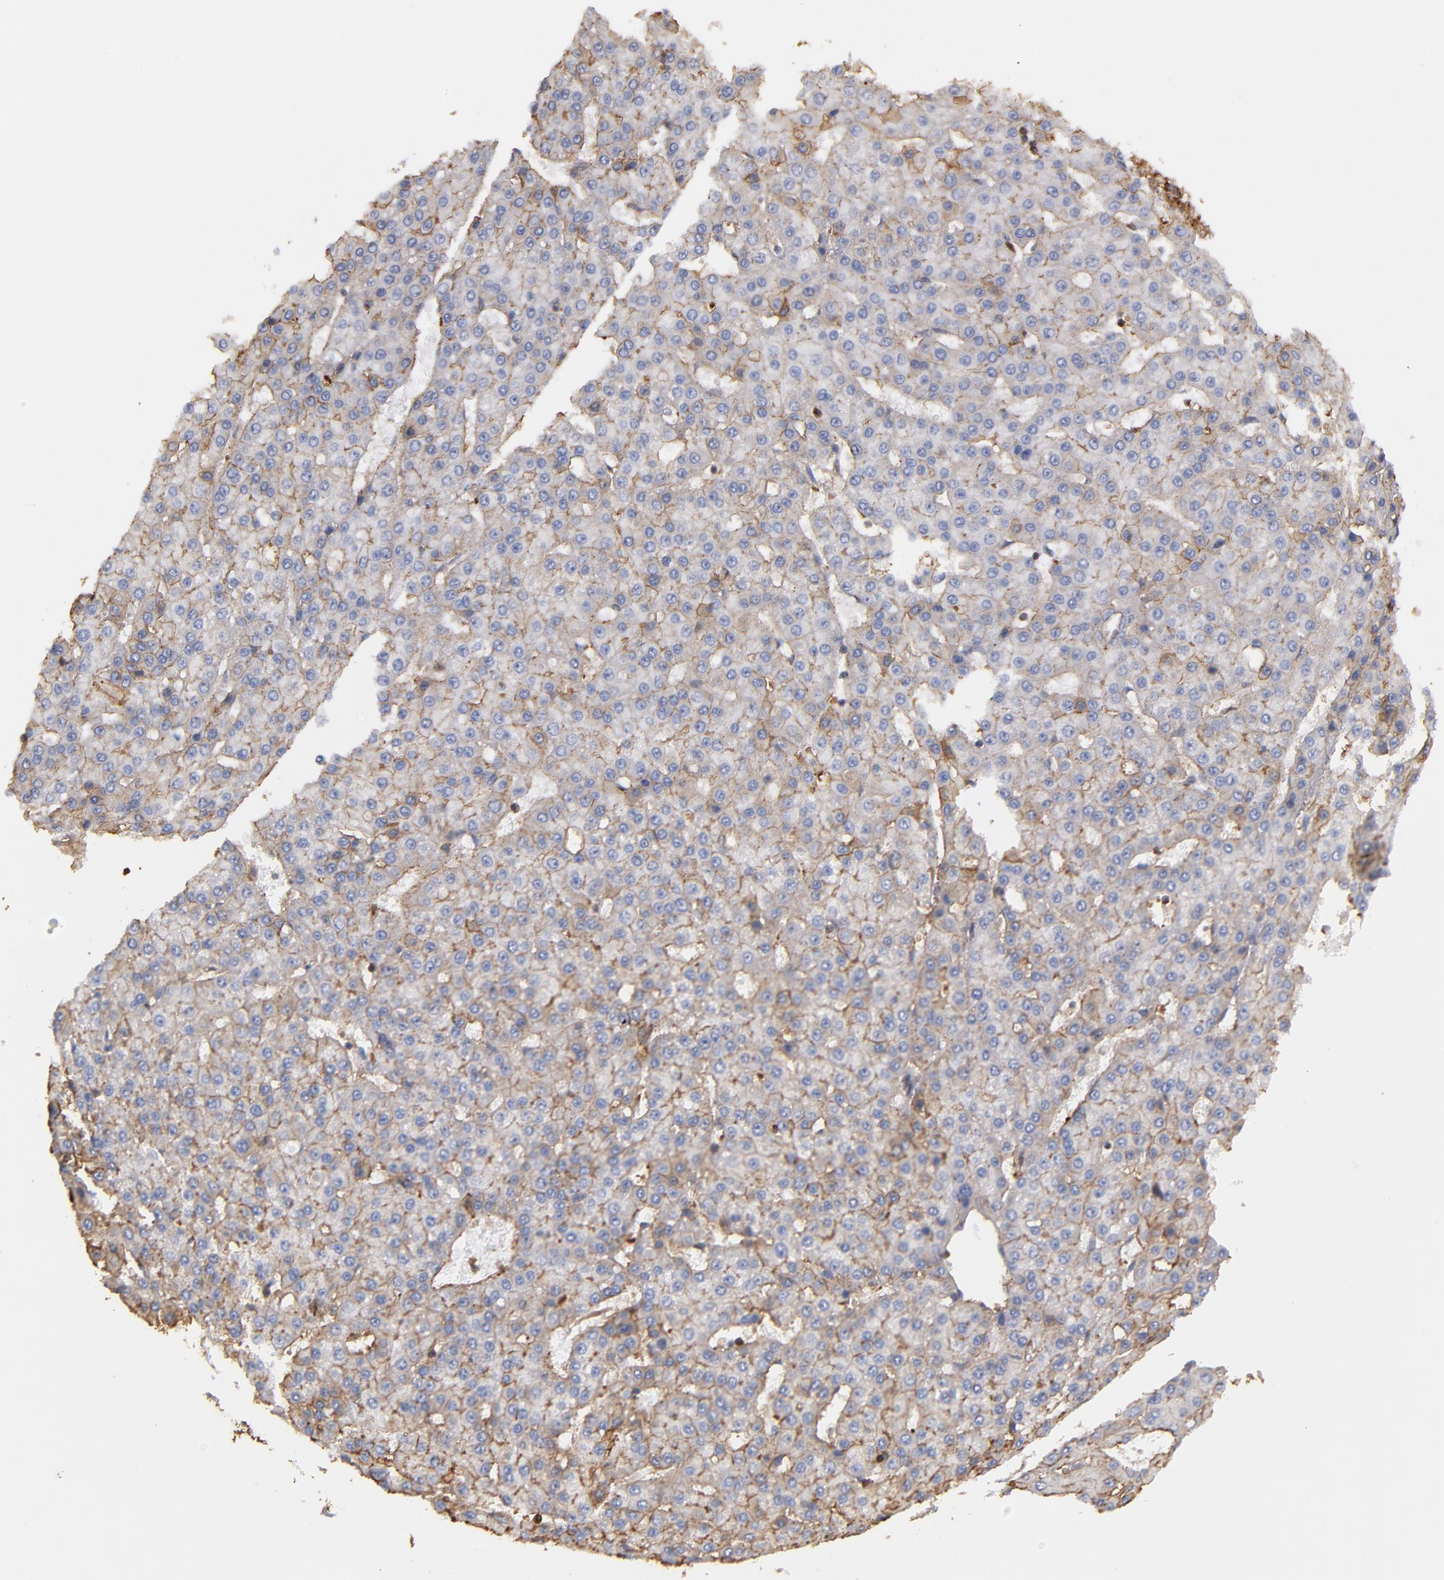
{"staining": {"intensity": "weak", "quantity": ">75%", "location": "cytoplasmic/membranous"}, "tissue": "liver cancer", "cell_type": "Tumor cells", "image_type": "cancer", "snomed": [{"axis": "morphology", "description": "Carcinoma, Hepatocellular, NOS"}, {"axis": "topography", "description": "Liver"}], "caption": "This is an image of immunohistochemistry staining of hepatocellular carcinoma (liver), which shows weak staining in the cytoplasmic/membranous of tumor cells.", "gene": "ACTN4", "patient": {"sex": "male", "age": 47}}